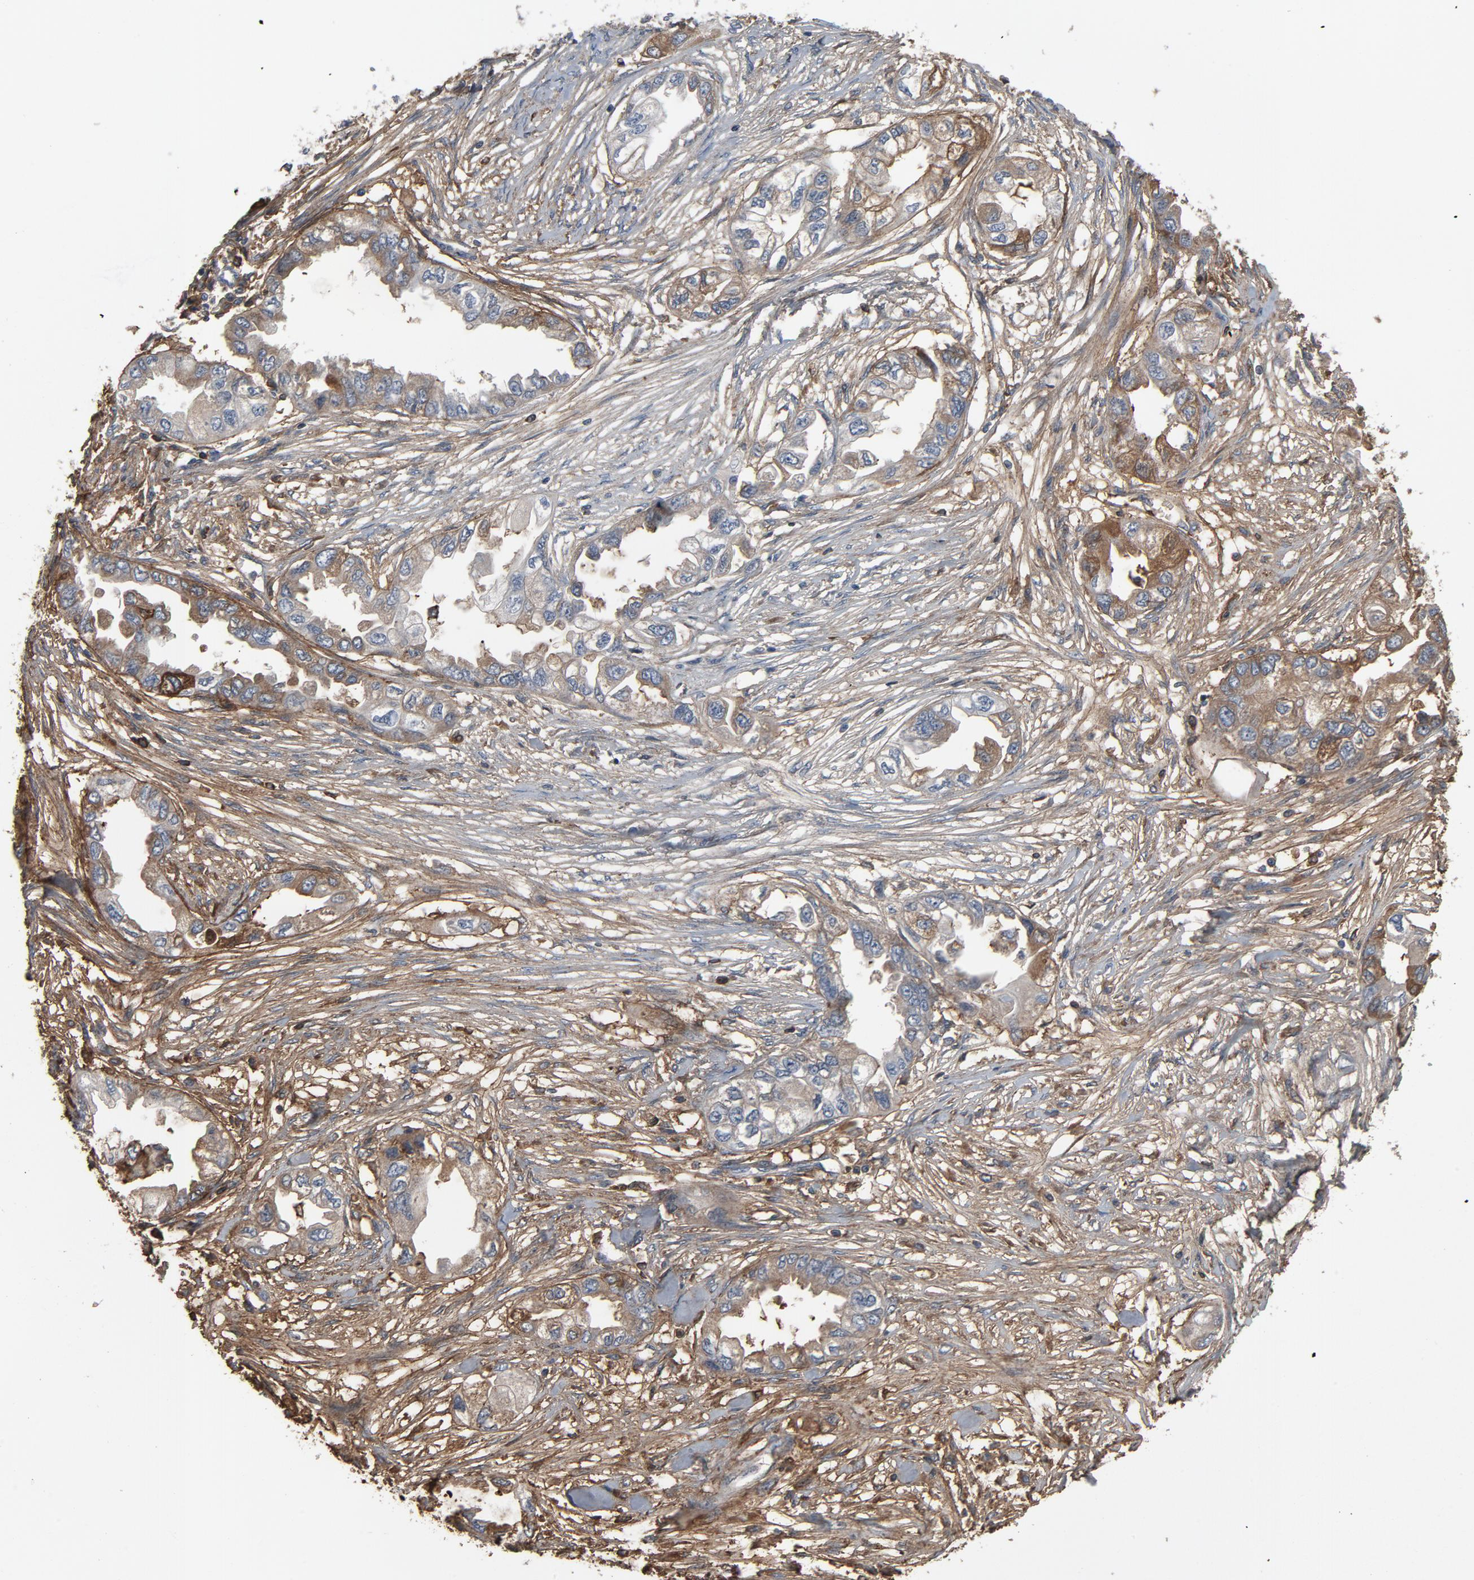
{"staining": {"intensity": "moderate", "quantity": "<25%", "location": "cytoplasmic/membranous"}, "tissue": "endometrial cancer", "cell_type": "Tumor cells", "image_type": "cancer", "snomed": [{"axis": "morphology", "description": "Adenocarcinoma, NOS"}, {"axis": "topography", "description": "Endometrium"}], "caption": "Endometrial cancer (adenocarcinoma) stained with immunohistochemistry (IHC) shows moderate cytoplasmic/membranous staining in about <25% of tumor cells.", "gene": "PDZD4", "patient": {"sex": "female", "age": 67}}